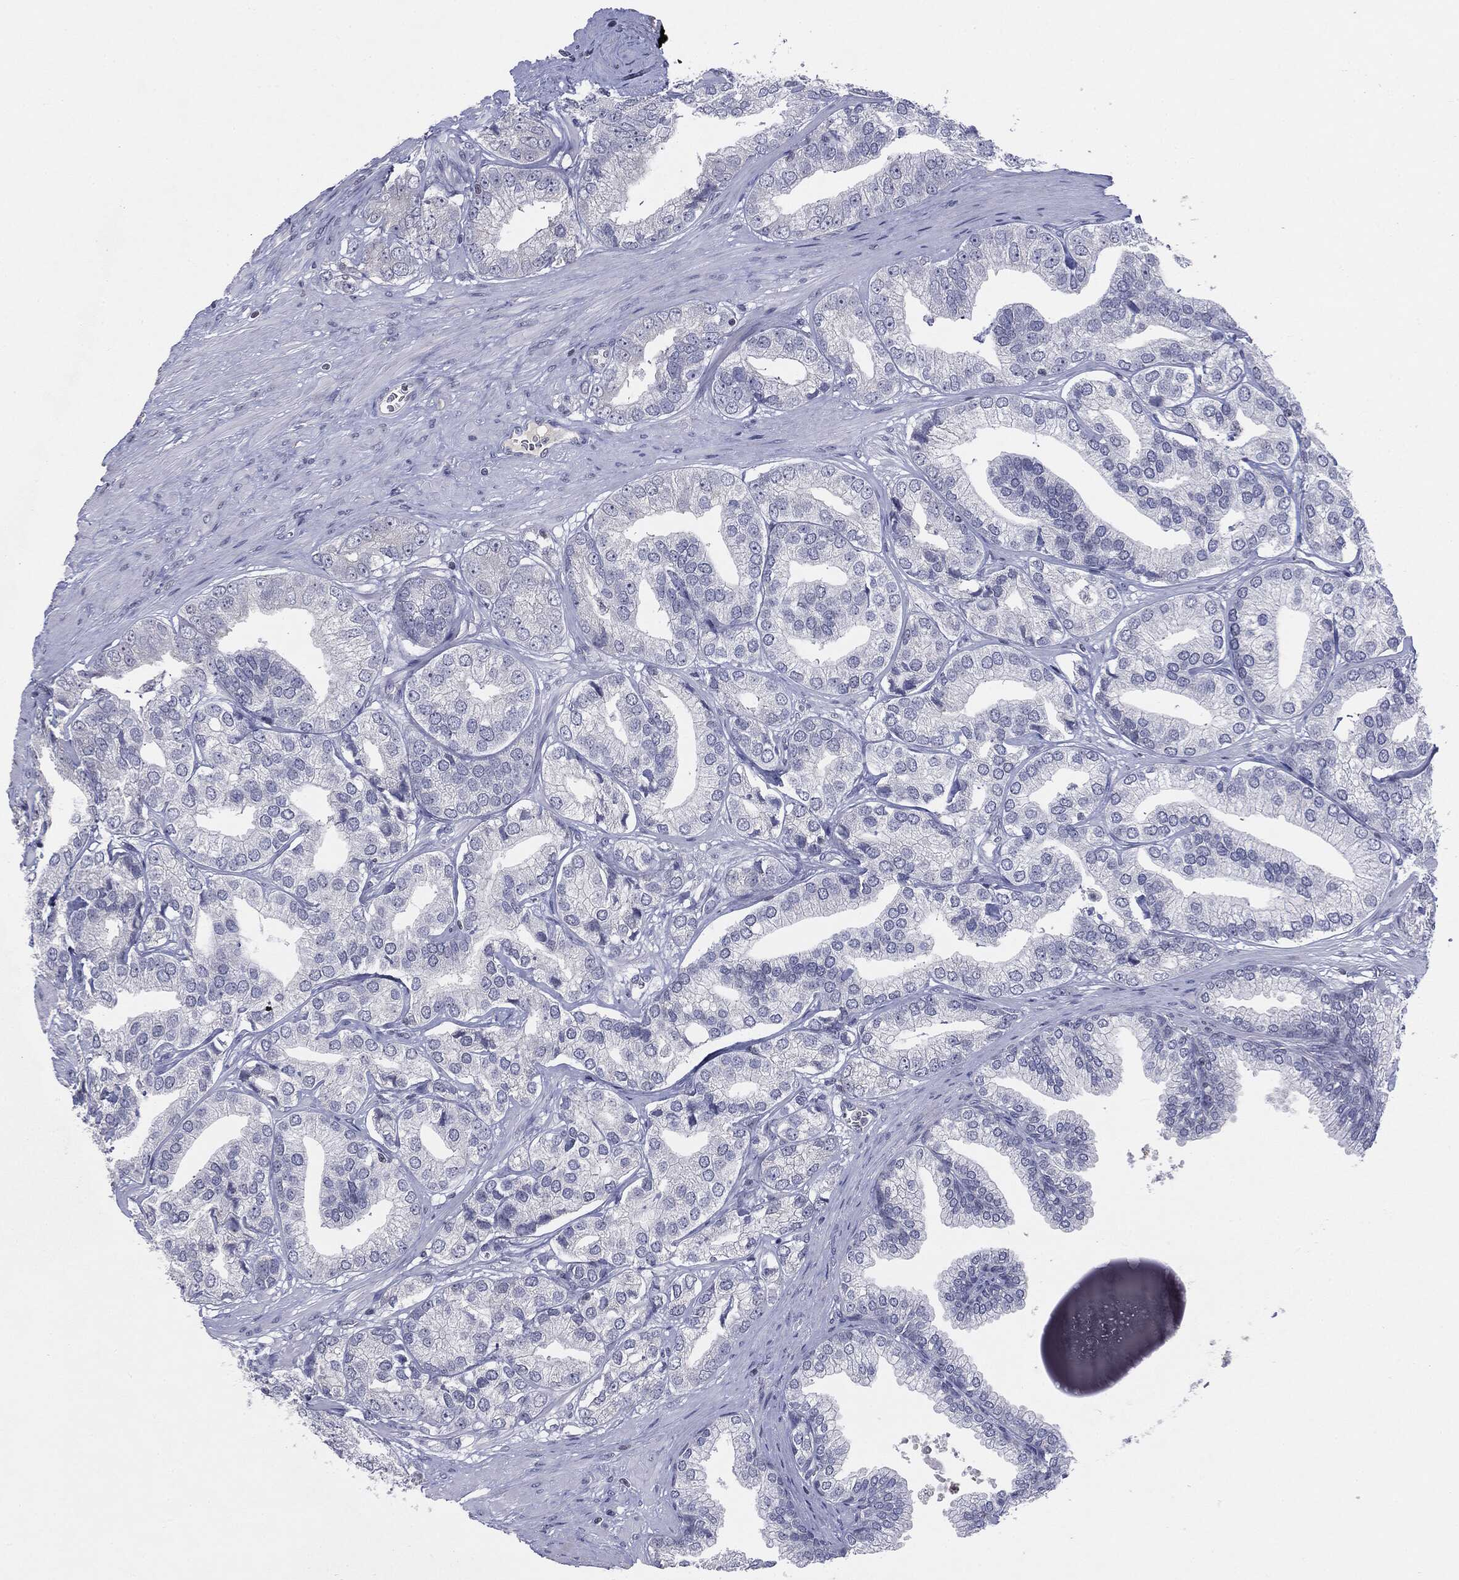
{"staining": {"intensity": "negative", "quantity": "none", "location": "none"}, "tissue": "prostate cancer", "cell_type": "Tumor cells", "image_type": "cancer", "snomed": [{"axis": "morphology", "description": "Adenocarcinoma, High grade"}, {"axis": "topography", "description": "Prostate"}], "caption": "The image reveals no staining of tumor cells in high-grade adenocarcinoma (prostate).", "gene": "KIF2C", "patient": {"sex": "male", "age": 58}}